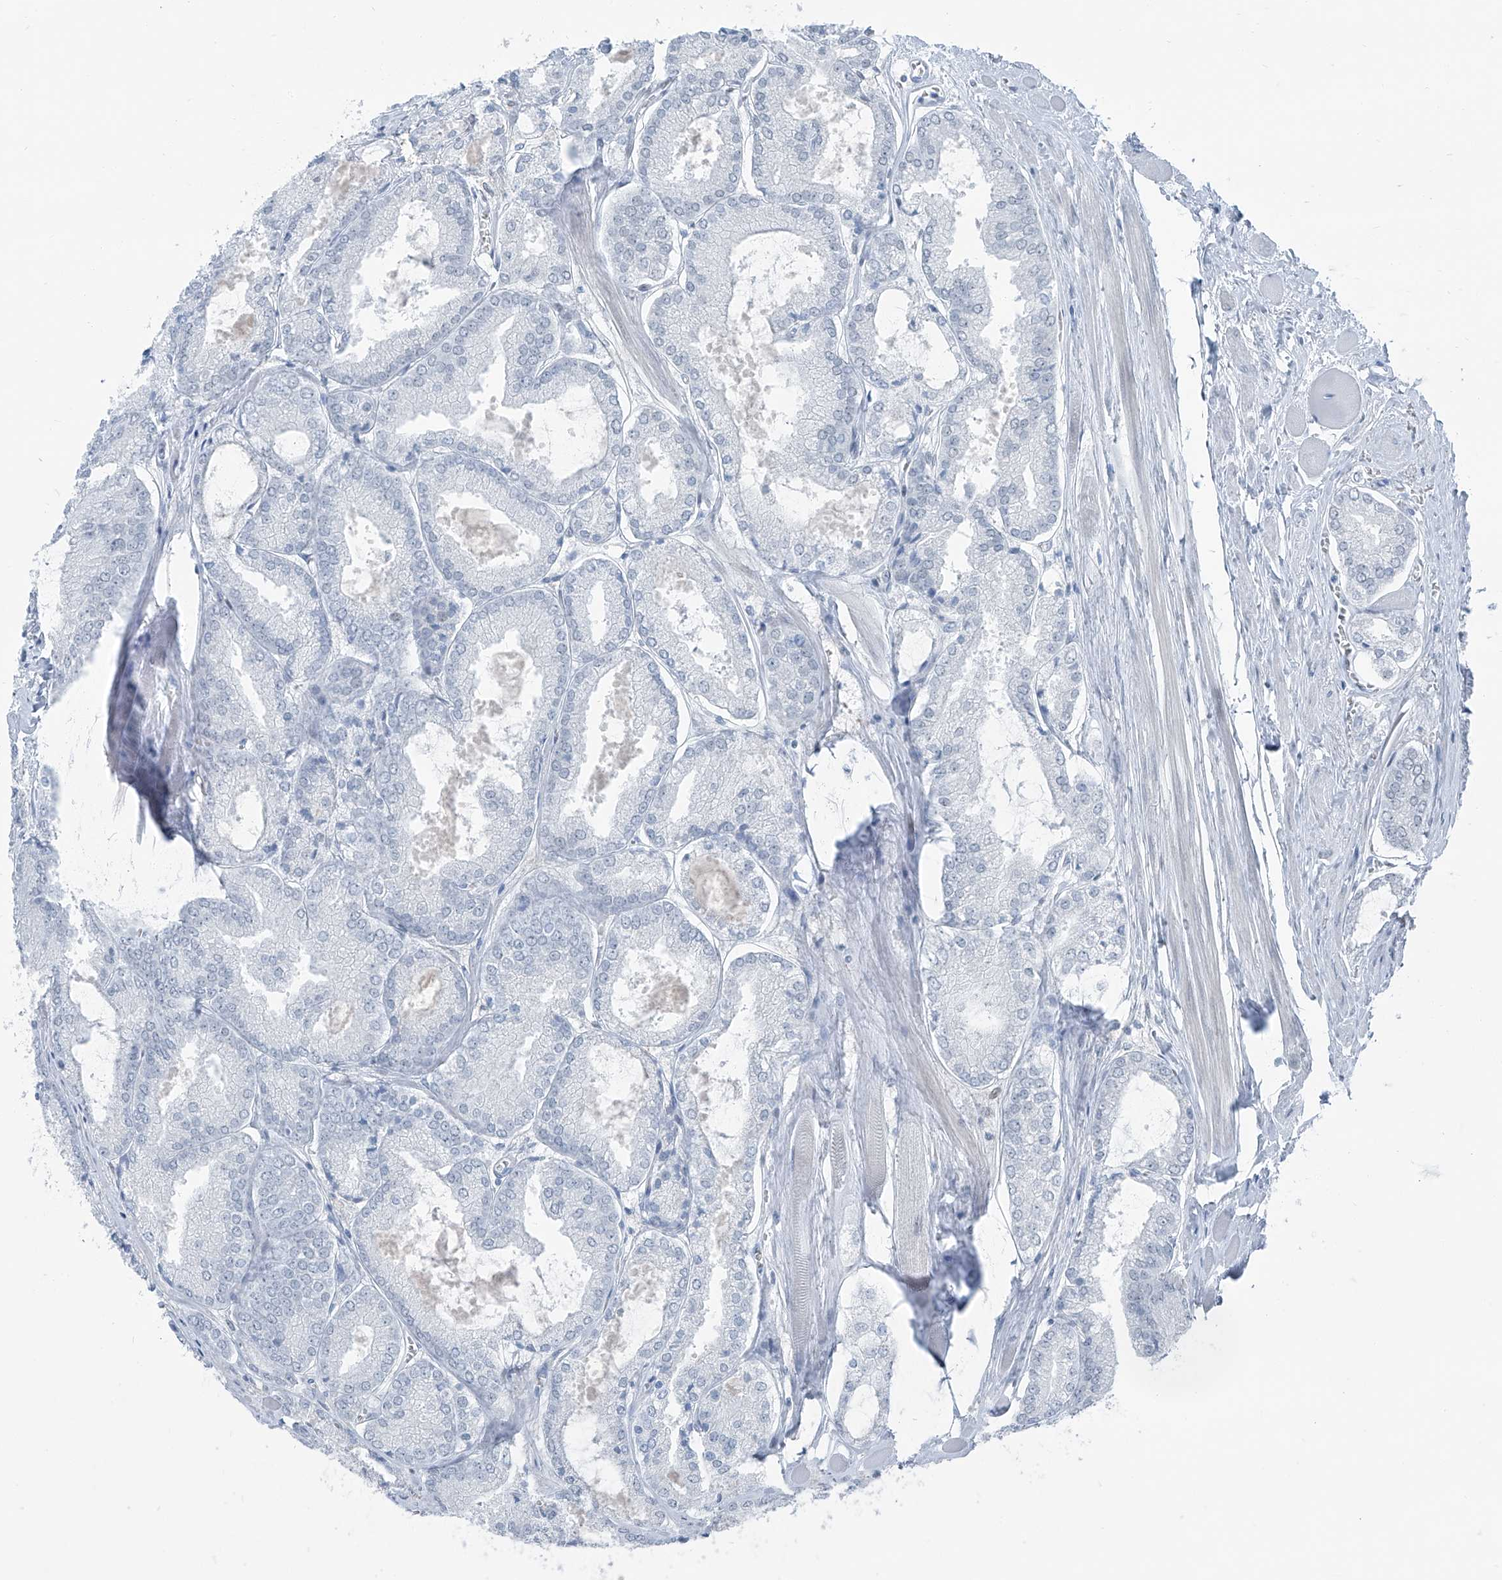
{"staining": {"intensity": "negative", "quantity": "none", "location": "none"}, "tissue": "prostate cancer", "cell_type": "Tumor cells", "image_type": "cancer", "snomed": [{"axis": "morphology", "description": "Adenocarcinoma, Low grade"}, {"axis": "topography", "description": "Prostate"}], "caption": "A high-resolution image shows immunohistochemistry (IHC) staining of prostate cancer, which exhibits no significant staining in tumor cells.", "gene": "RGN", "patient": {"sex": "male", "age": 67}}